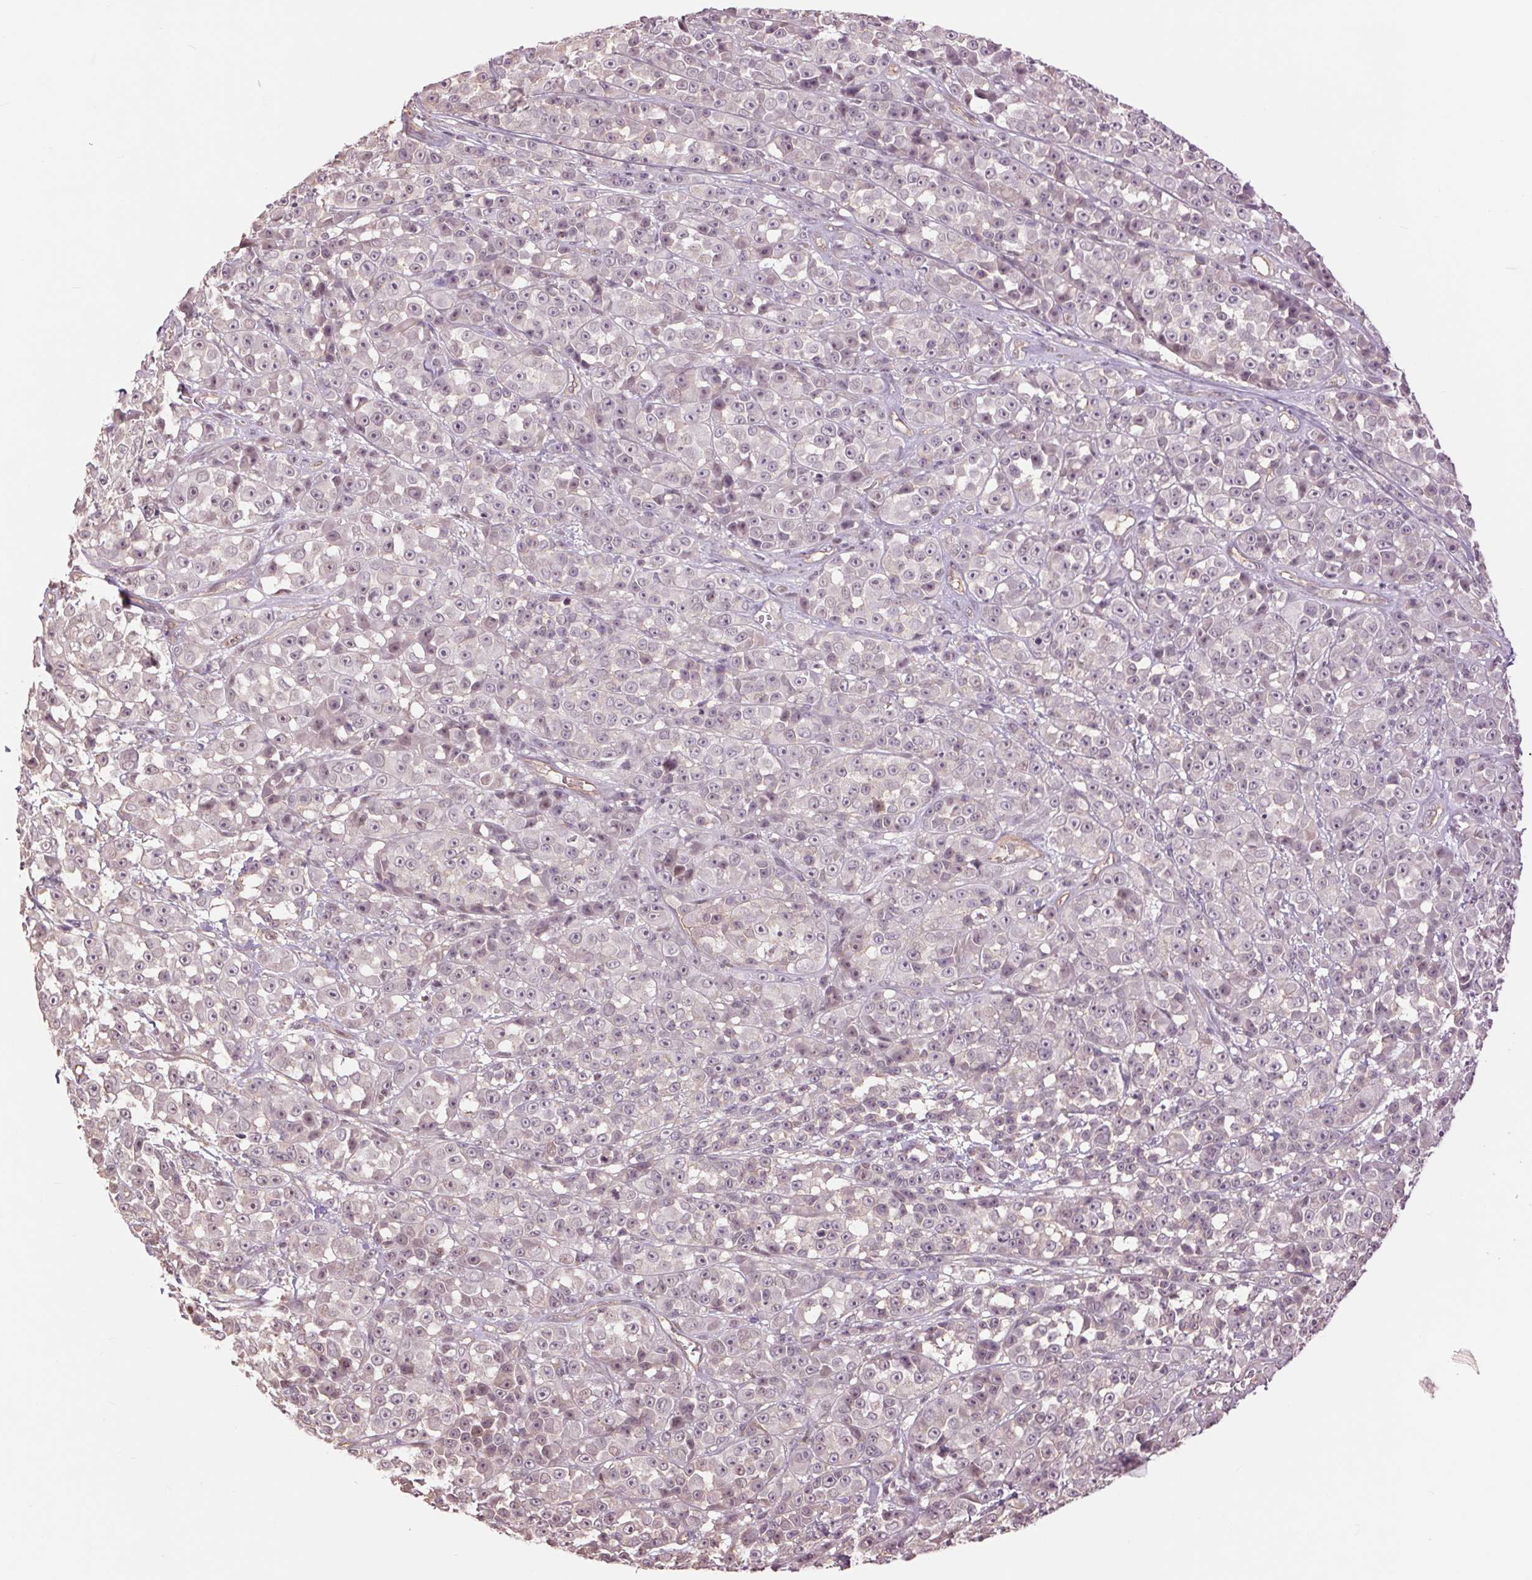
{"staining": {"intensity": "negative", "quantity": "none", "location": "none"}, "tissue": "melanoma", "cell_type": "Tumor cells", "image_type": "cancer", "snomed": [{"axis": "morphology", "description": "Malignant melanoma, NOS"}, {"axis": "topography", "description": "Skin"}, {"axis": "topography", "description": "Skin of back"}], "caption": "An IHC histopathology image of malignant melanoma is shown. There is no staining in tumor cells of malignant melanoma. (DAB immunohistochemistry (IHC) visualized using brightfield microscopy, high magnification).", "gene": "PALM", "patient": {"sex": "male", "age": 91}}